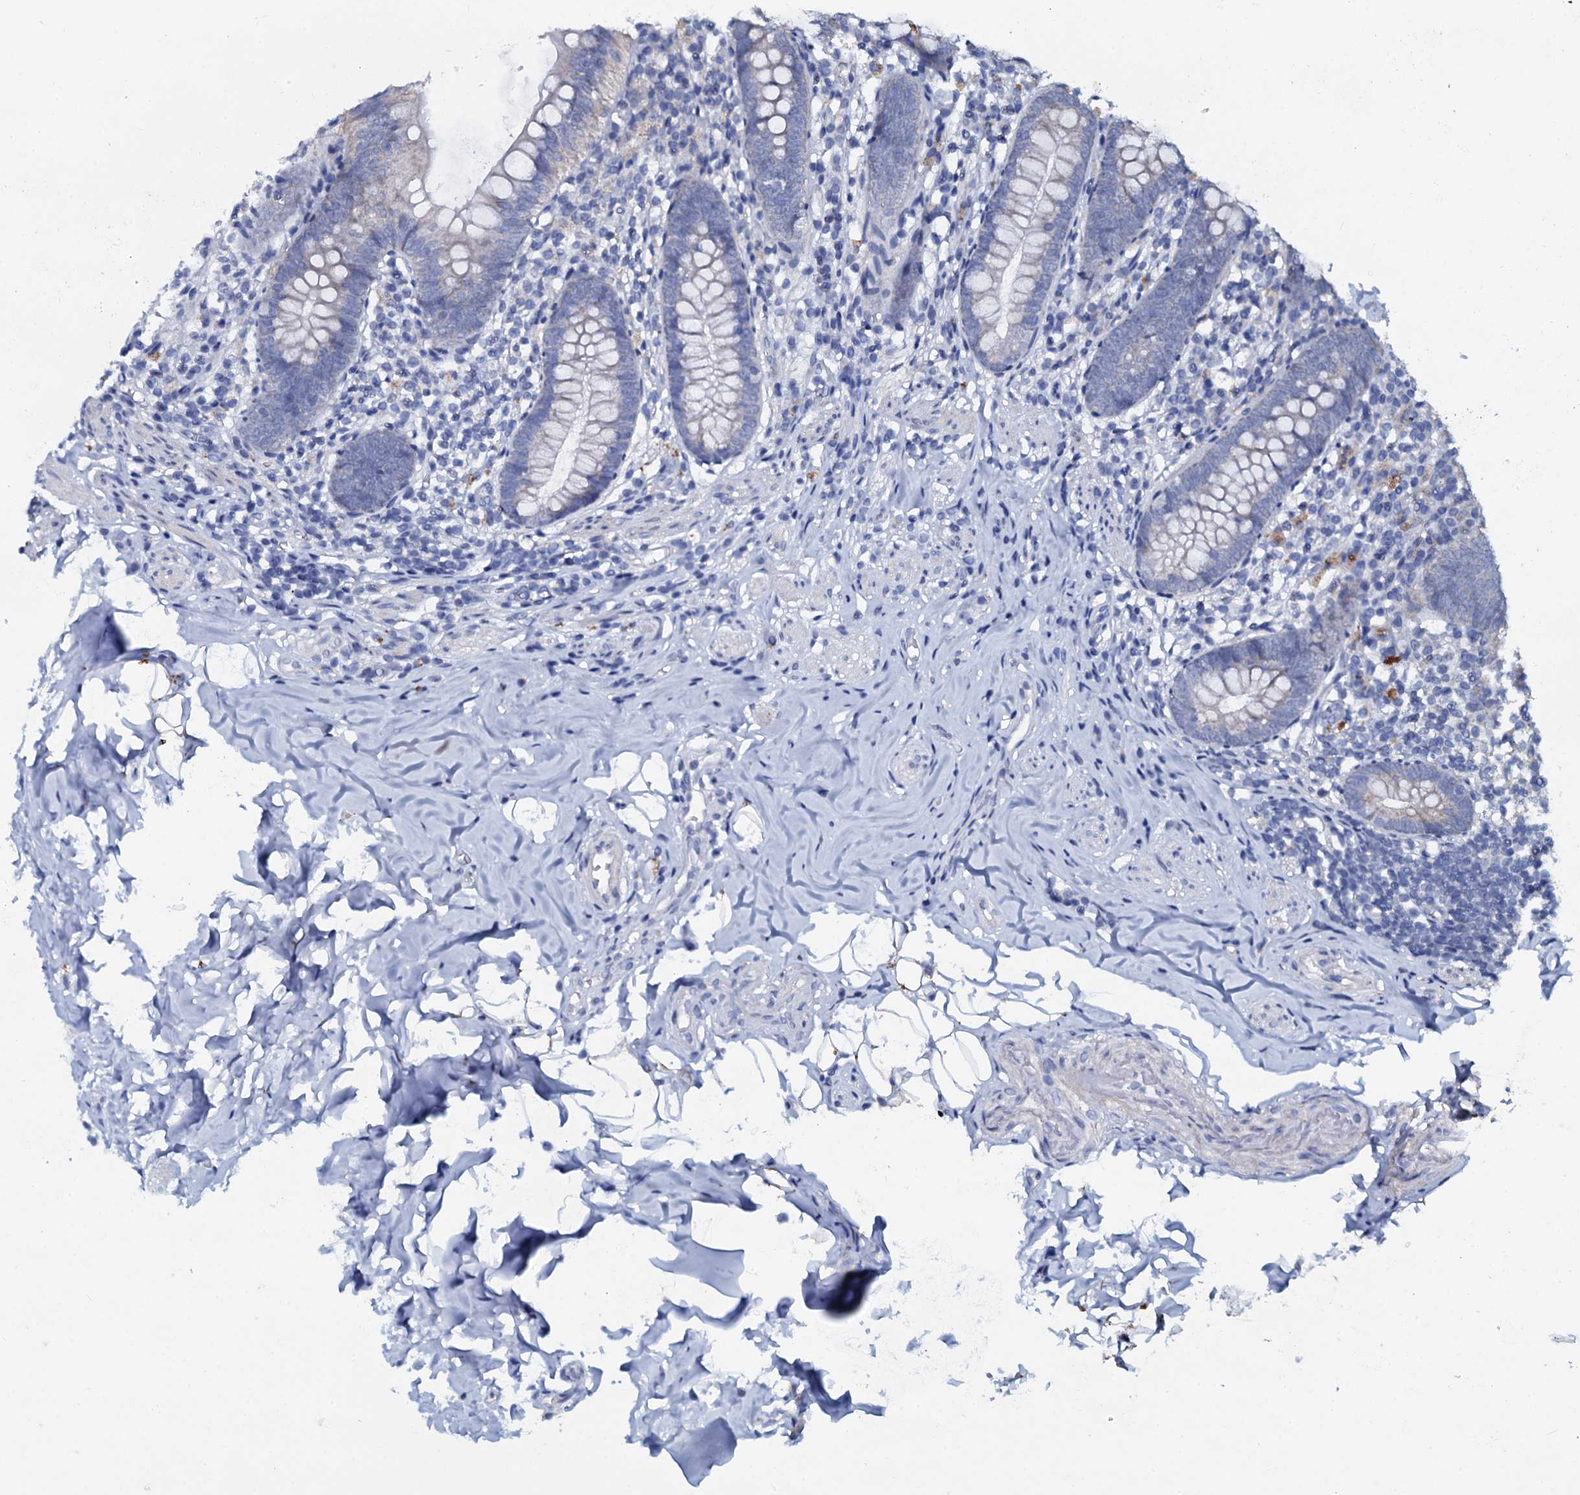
{"staining": {"intensity": "weak", "quantity": "<25%", "location": "cytoplasmic/membranous"}, "tissue": "appendix", "cell_type": "Glandular cells", "image_type": "normal", "snomed": [{"axis": "morphology", "description": "Normal tissue, NOS"}, {"axis": "topography", "description": "Appendix"}], "caption": "Glandular cells show no significant protein staining in benign appendix. (Brightfield microscopy of DAB immunohistochemistry (IHC) at high magnification).", "gene": "SLC37A4", "patient": {"sex": "female", "age": 62}}